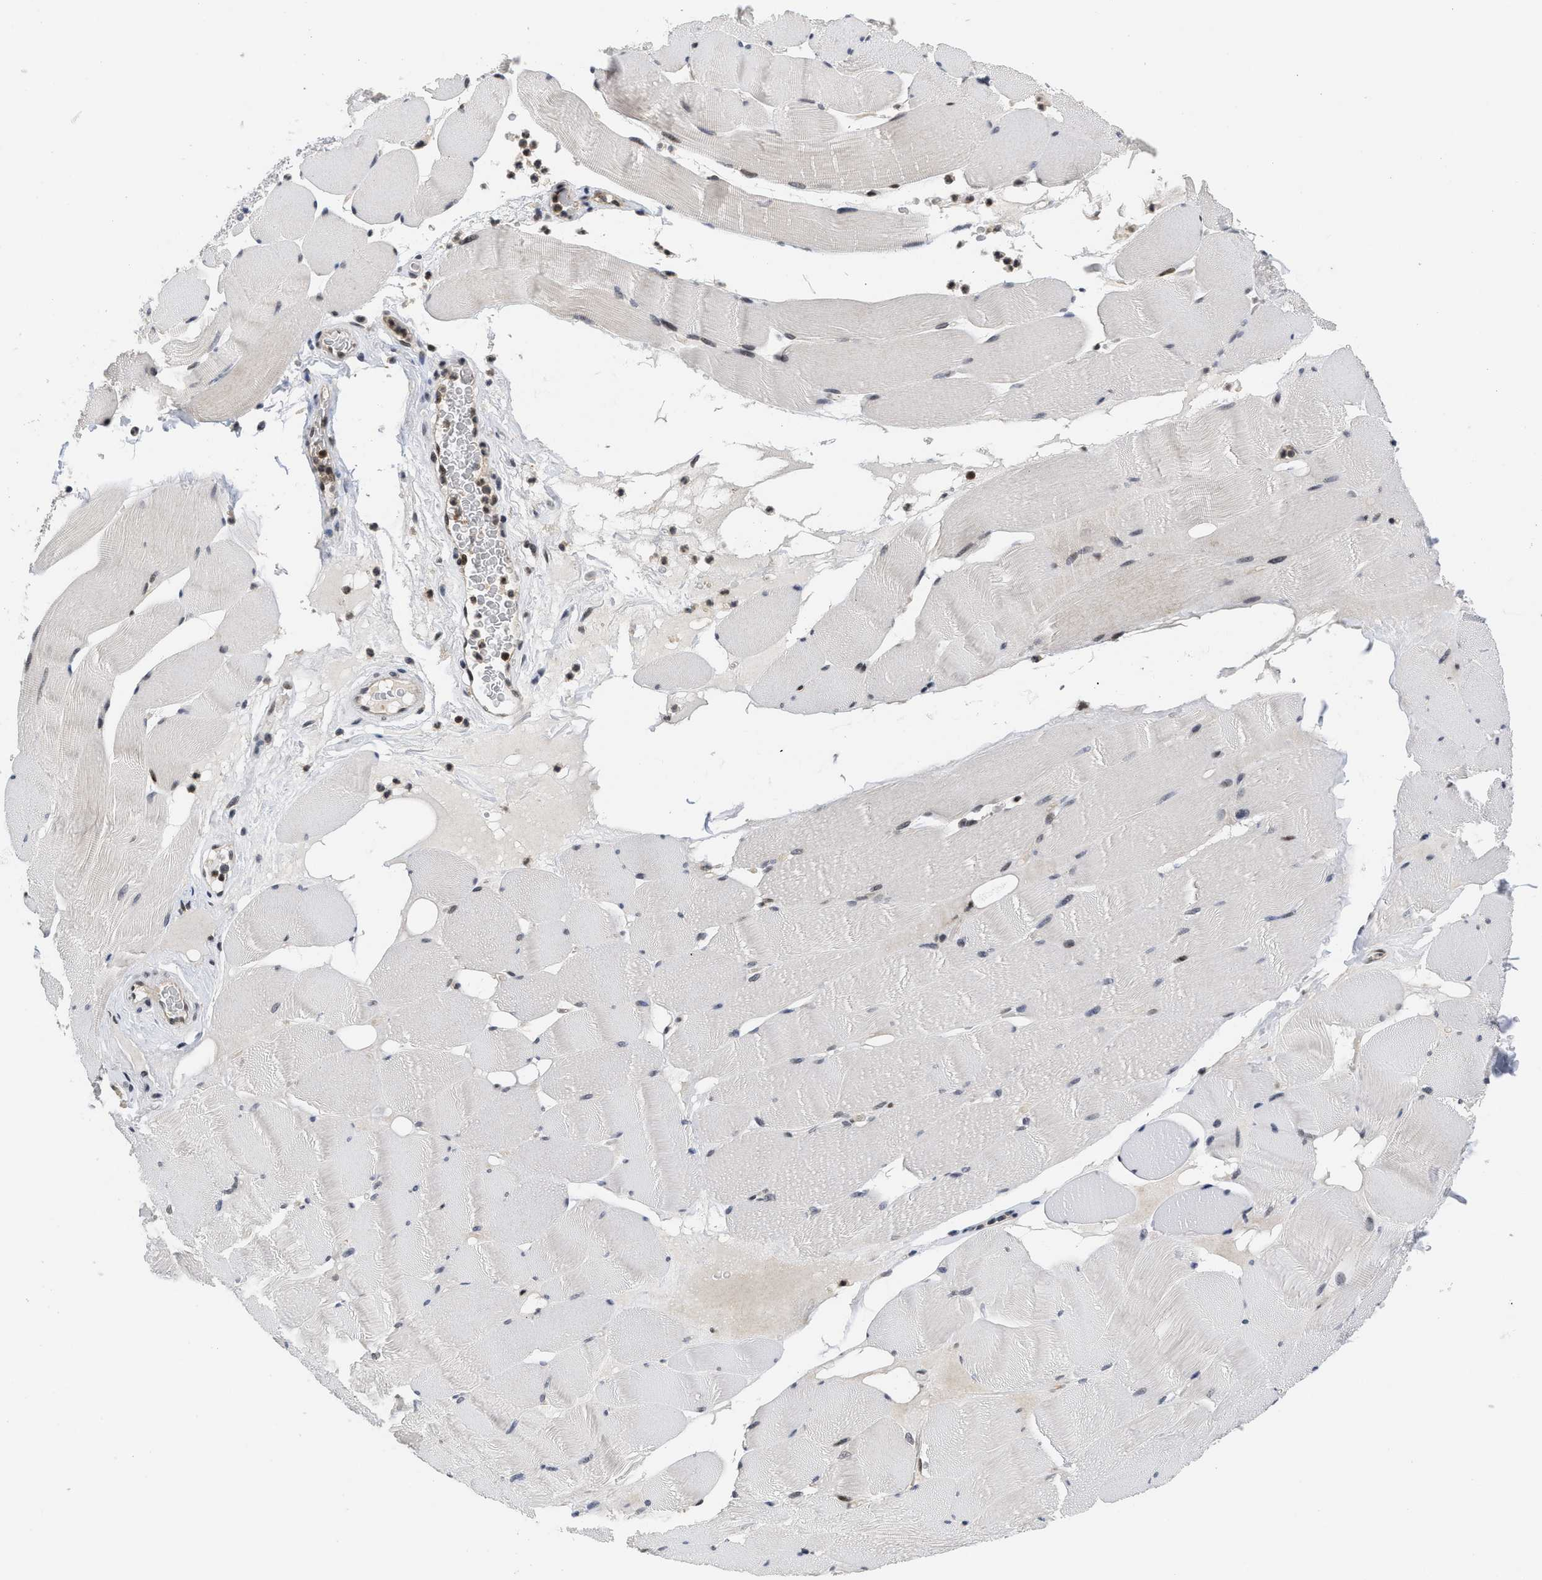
{"staining": {"intensity": "weak", "quantity": "<25%", "location": "nuclear"}, "tissue": "skeletal muscle", "cell_type": "Myocytes", "image_type": "normal", "snomed": [{"axis": "morphology", "description": "Normal tissue, NOS"}, {"axis": "topography", "description": "Skeletal muscle"}], "caption": "Immunohistochemical staining of normal human skeletal muscle demonstrates no significant staining in myocytes.", "gene": "HIF1A", "patient": {"sex": "male", "age": 62}}